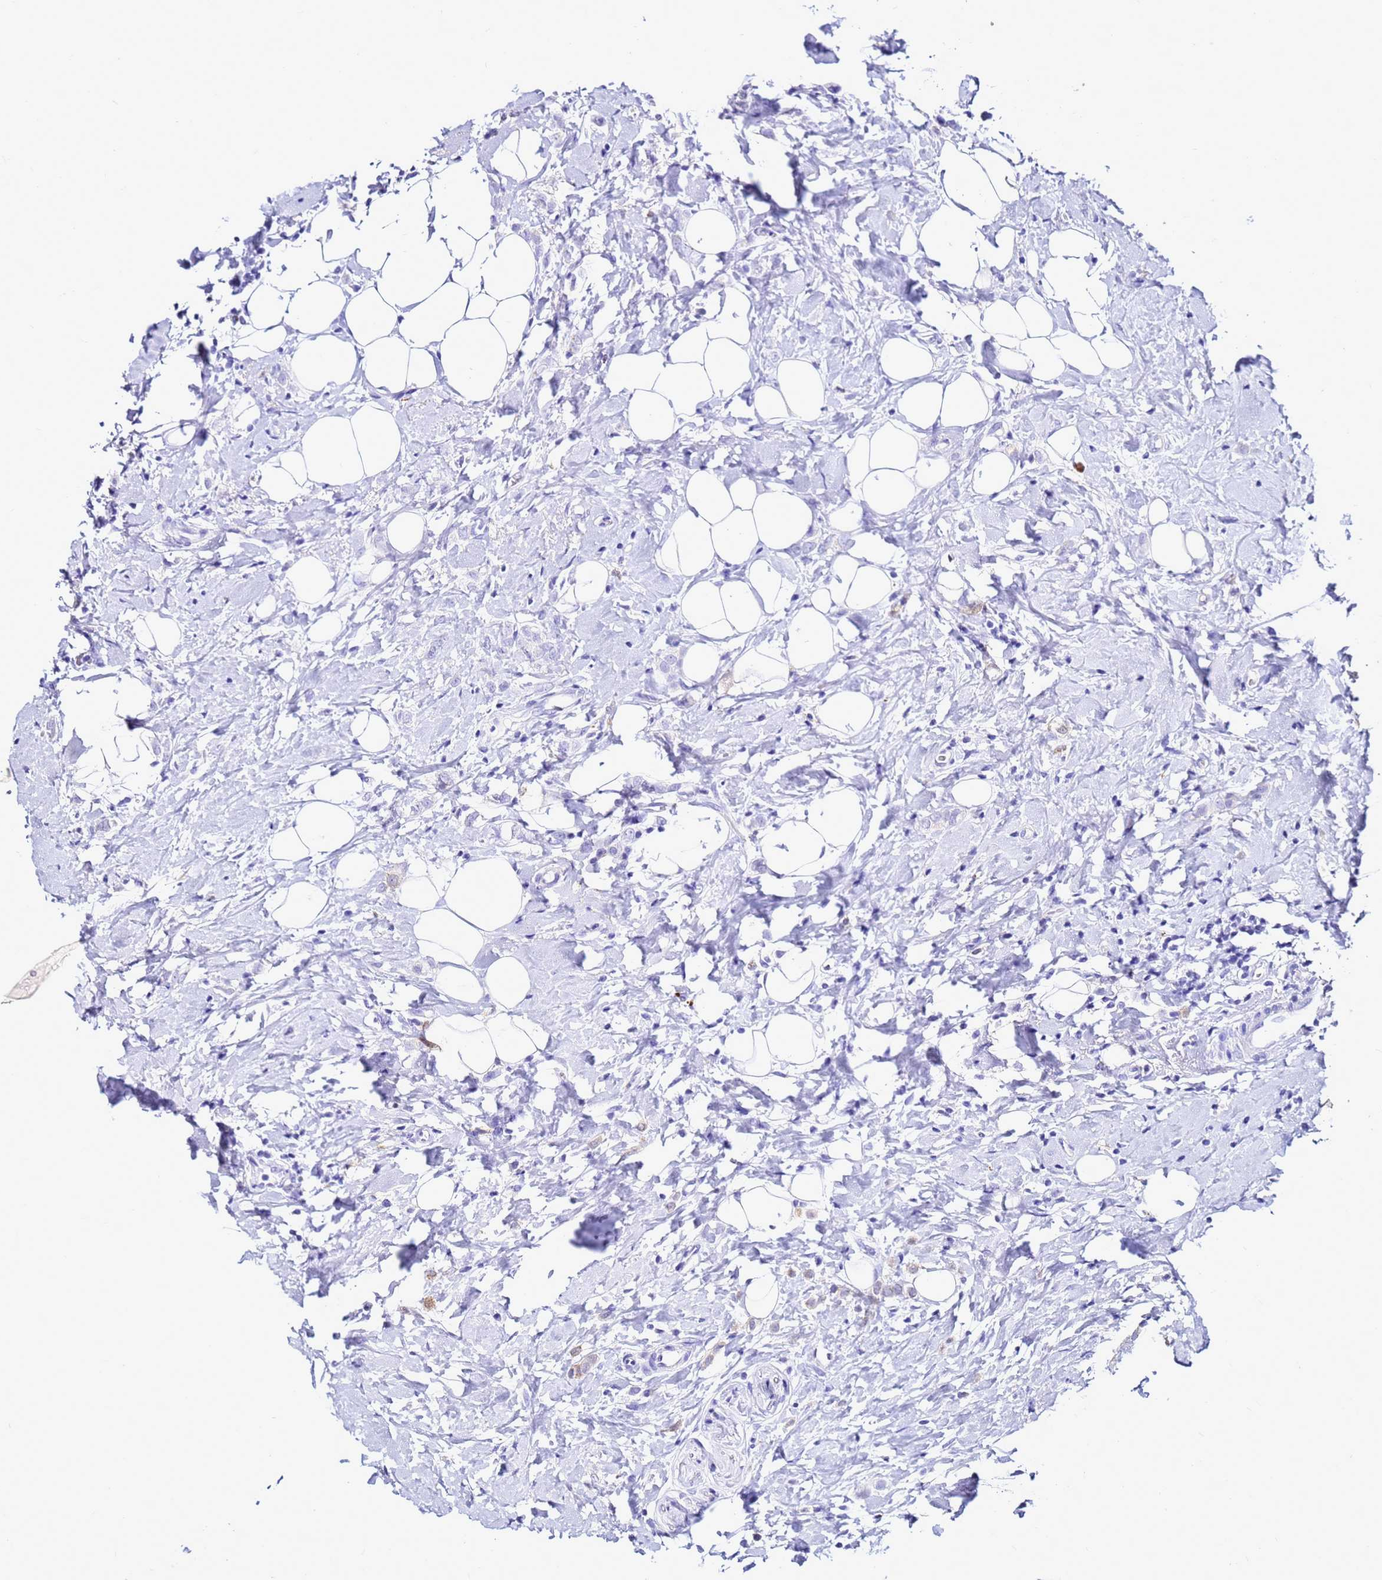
{"staining": {"intensity": "negative", "quantity": "none", "location": "none"}, "tissue": "breast cancer", "cell_type": "Tumor cells", "image_type": "cancer", "snomed": [{"axis": "morphology", "description": "Lobular carcinoma"}, {"axis": "topography", "description": "Breast"}], "caption": "Immunohistochemical staining of breast cancer (lobular carcinoma) reveals no significant staining in tumor cells. (DAB (3,3'-diaminobenzidine) IHC, high magnification).", "gene": "CSTA", "patient": {"sex": "female", "age": 47}}